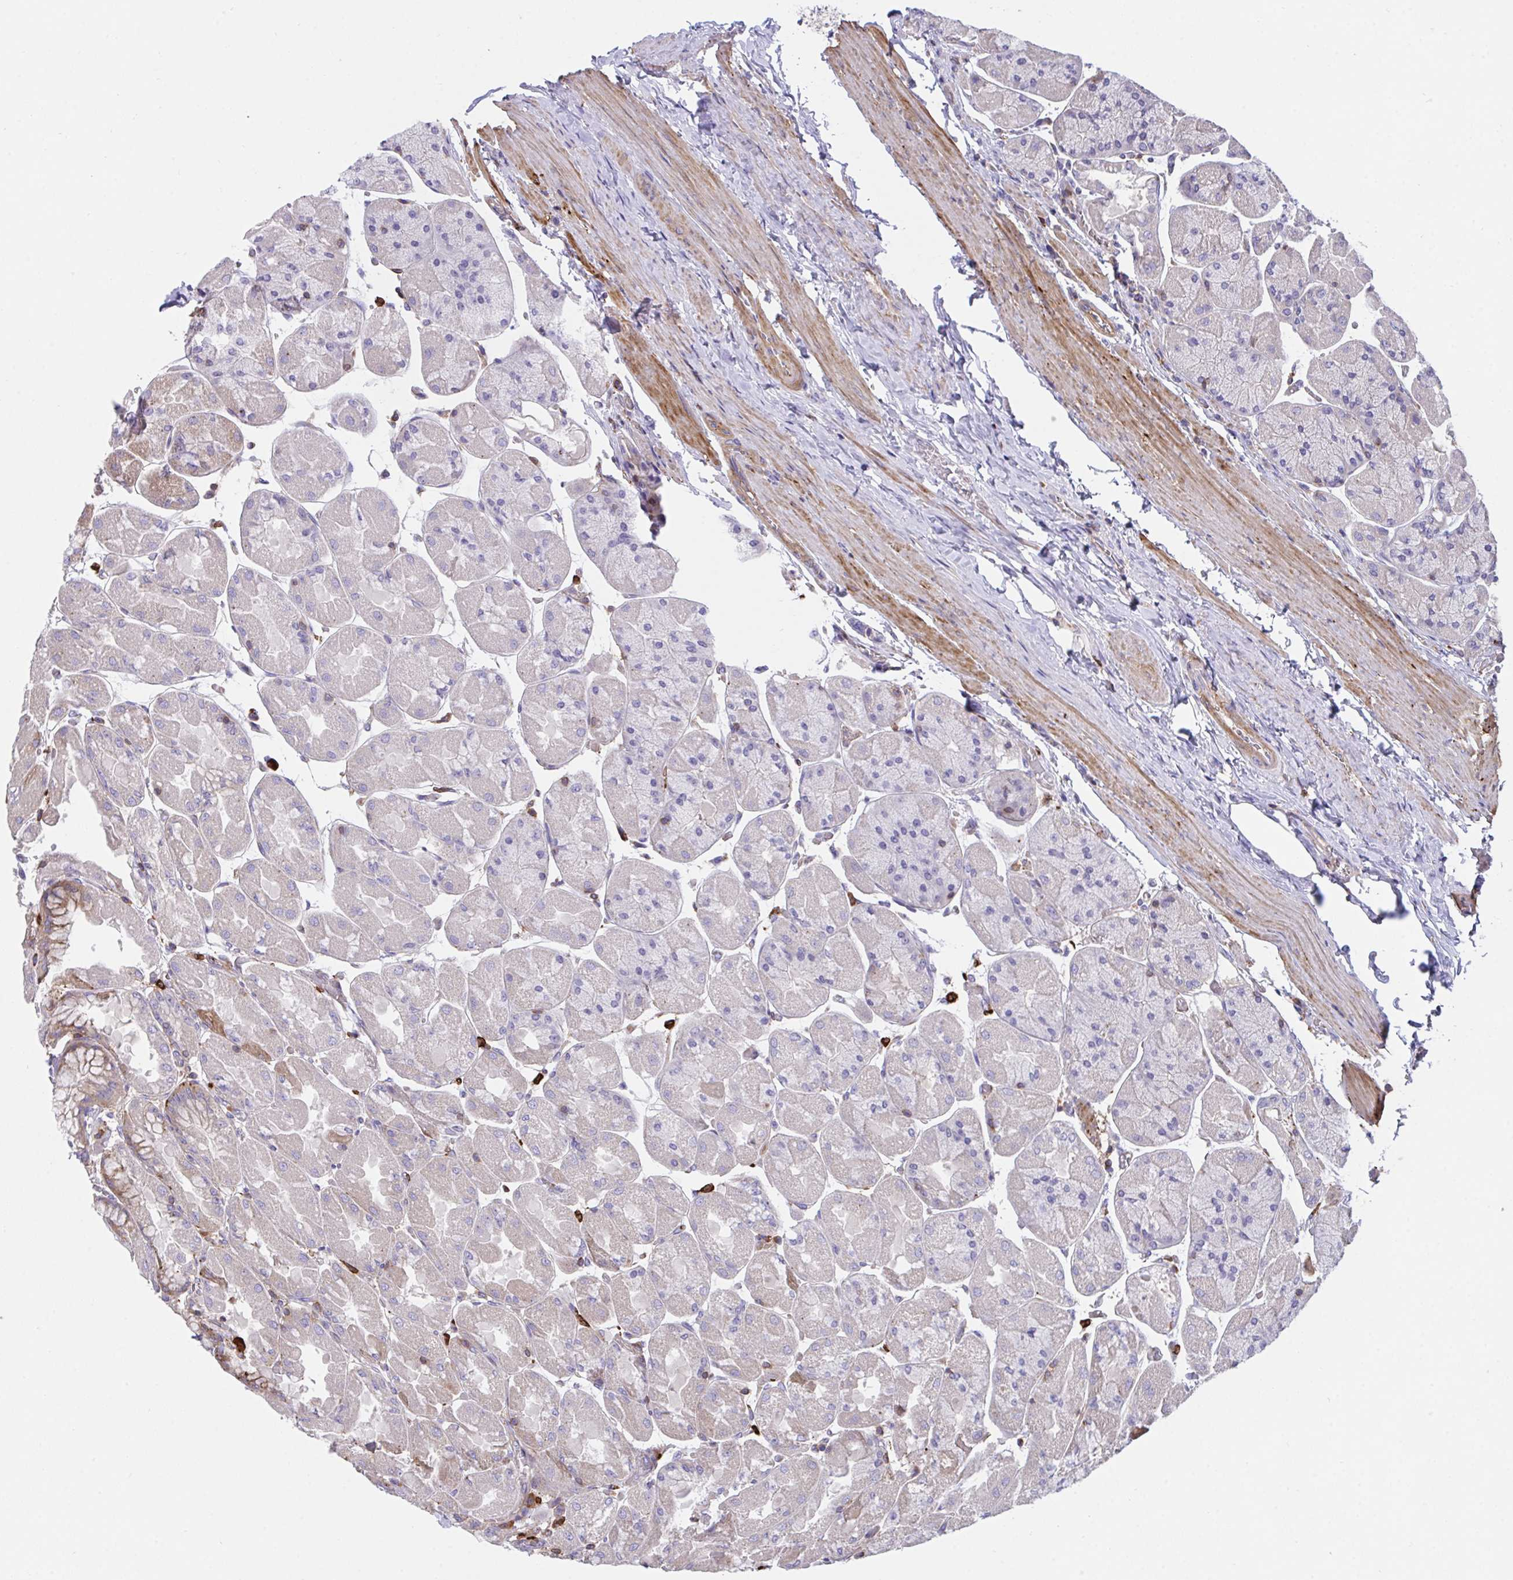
{"staining": {"intensity": "moderate", "quantity": "25%-75%", "location": "cytoplasmic/membranous"}, "tissue": "stomach", "cell_type": "Glandular cells", "image_type": "normal", "snomed": [{"axis": "morphology", "description": "Normal tissue, NOS"}, {"axis": "topography", "description": "Stomach"}], "caption": "Human stomach stained for a protein (brown) displays moderate cytoplasmic/membranous positive staining in about 25%-75% of glandular cells.", "gene": "PPIH", "patient": {"sex": "female", "age": 61}}